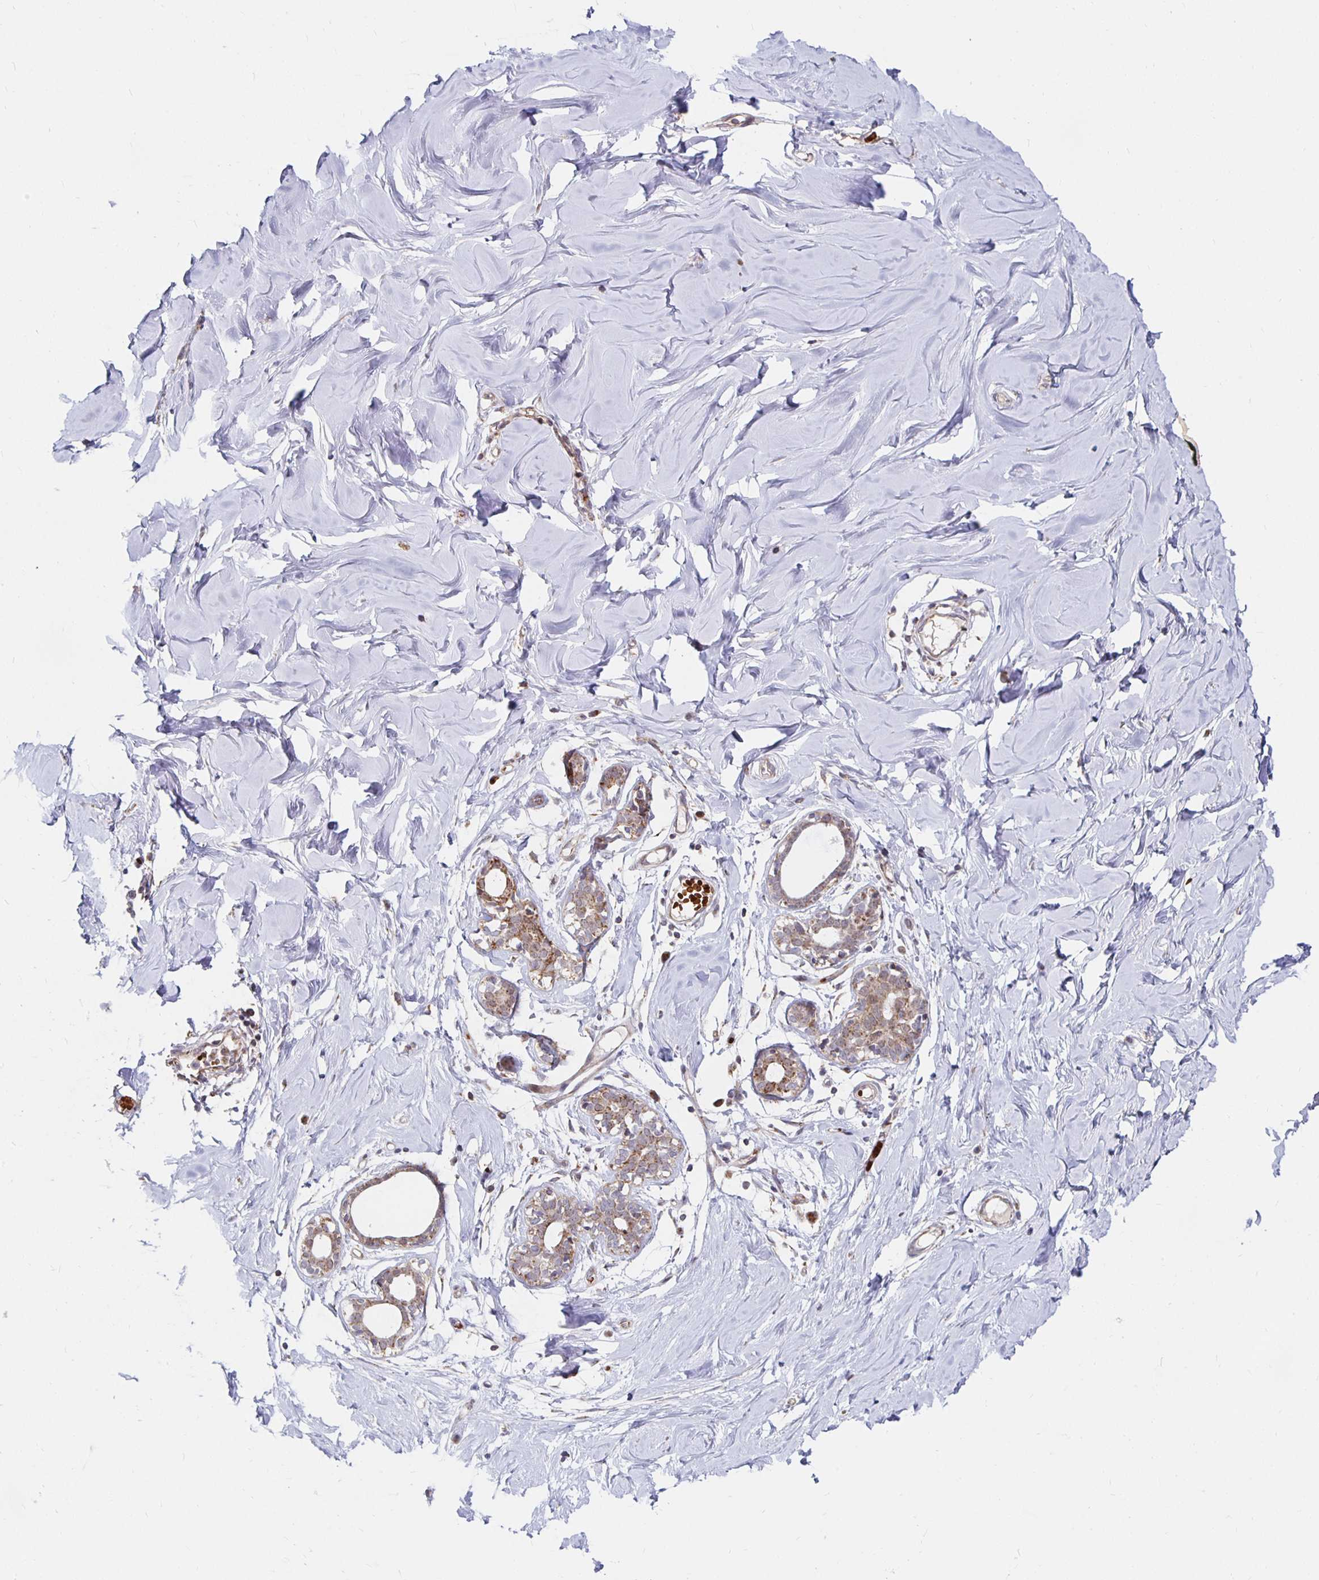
{"staining": {"intensity": "negative", "quantity": "none", "location": "none"}, "tissue": "breast", "cell_type": "Adipocytes", "image_type": "normal", "snomed": [{"axis": "morphology", "description": "Normal tissue, NOS"}, {"axis": "topography", "description": "Breast"}], "caption": "Immunohistochemical staining of normal breast demonstrates no significant expression in adipocytes. (DAB IHC visualized using brightfield microscopy, high magnification).", "gene": "MRPL28", "patient": {"sex": "female", "age": 27}}